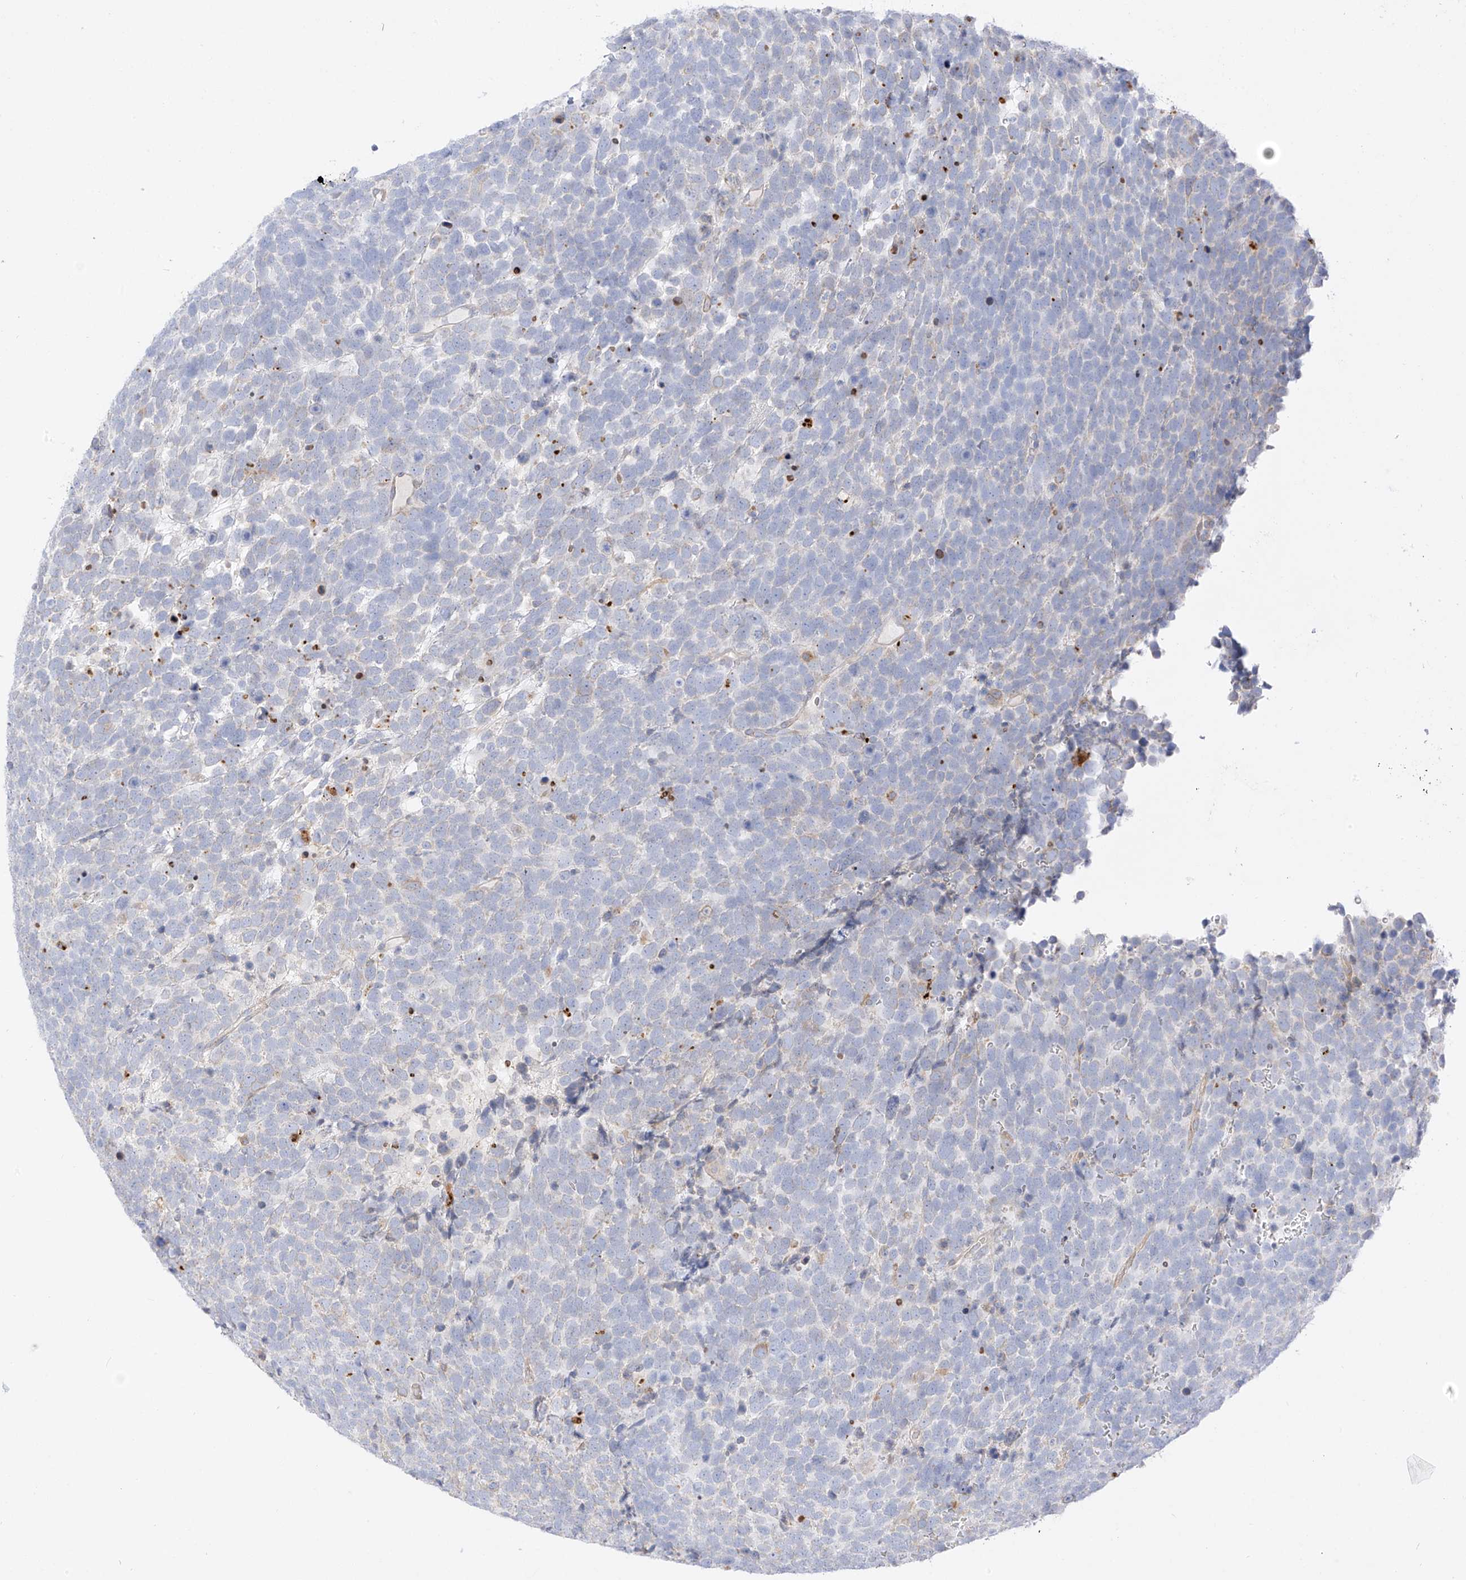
{"staining": {"intensity": "negative", "quantity": "none", "location": "none"}, "tissue": "urothelial cancer", "cell_type": "Tumor cells", "image_type": "cancer", "snomed": [{"axis": "morphology", "description": "Urothelial carcinoma, High grade"}, {"axis": "topography", "description": "Urinary bladder"}], "caption": "This is an IHC micrograph of urothelial cancer. There is no staining in tumor cells.", "gene": "PCYOX1", "patient": {"sex": "female", "age": 82}}